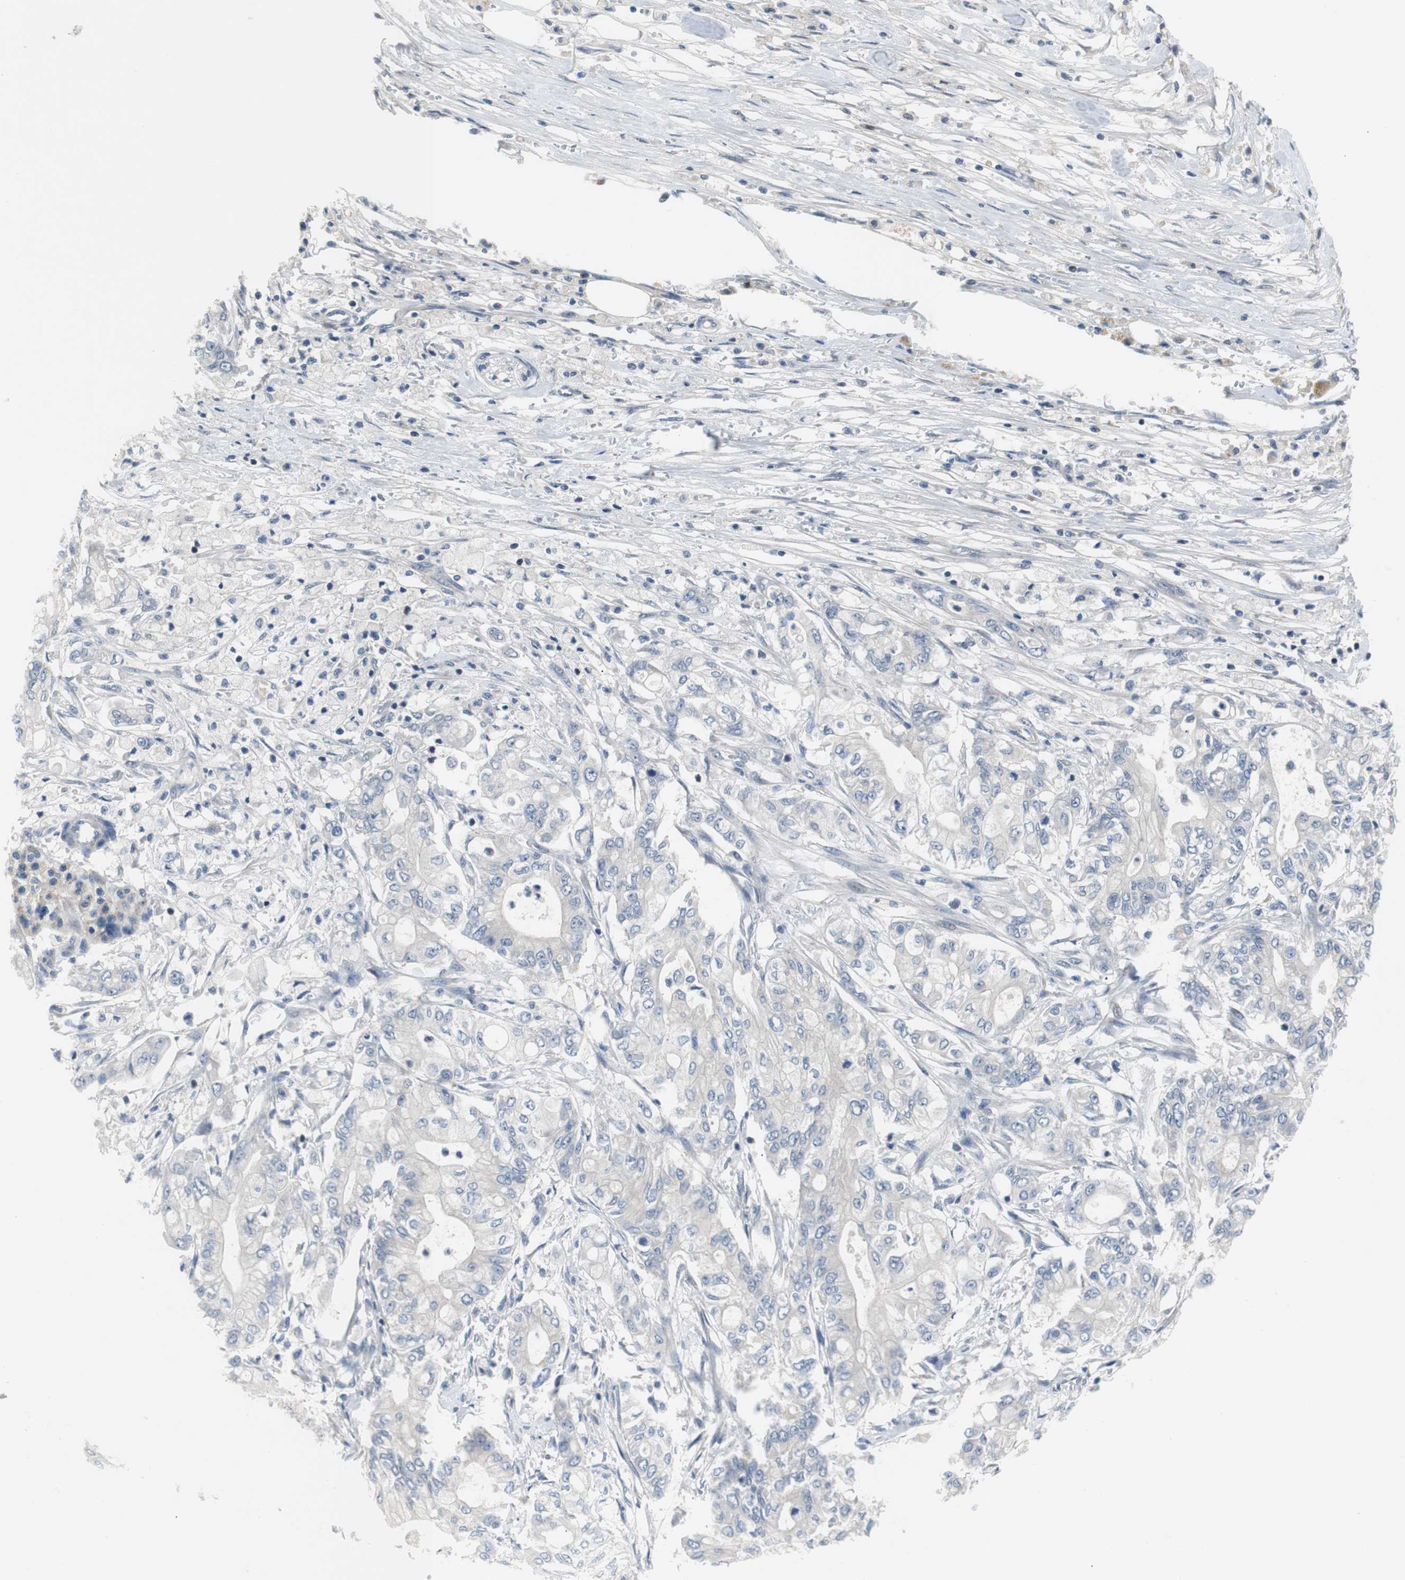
{"staining": {"intensity": "negative", "quantity": "none", "location": "none"}, "tissue": "pancreatic cancer", "cell_type": "Tumor cells", "image_type": "cancer", "snomed": [{"axis": "morphology", "description": "Adenocarcinoma, NOS"}, {"axis": "topography", "description": "Pancreas"}], "caption": "Immunohistochemical staining of pancreatic cancer (adenocarcinoma) exhibits no significant expression in tumor cells.", "gene": "MAP2K4", "patient": {"sex": "male", "age": 70}}